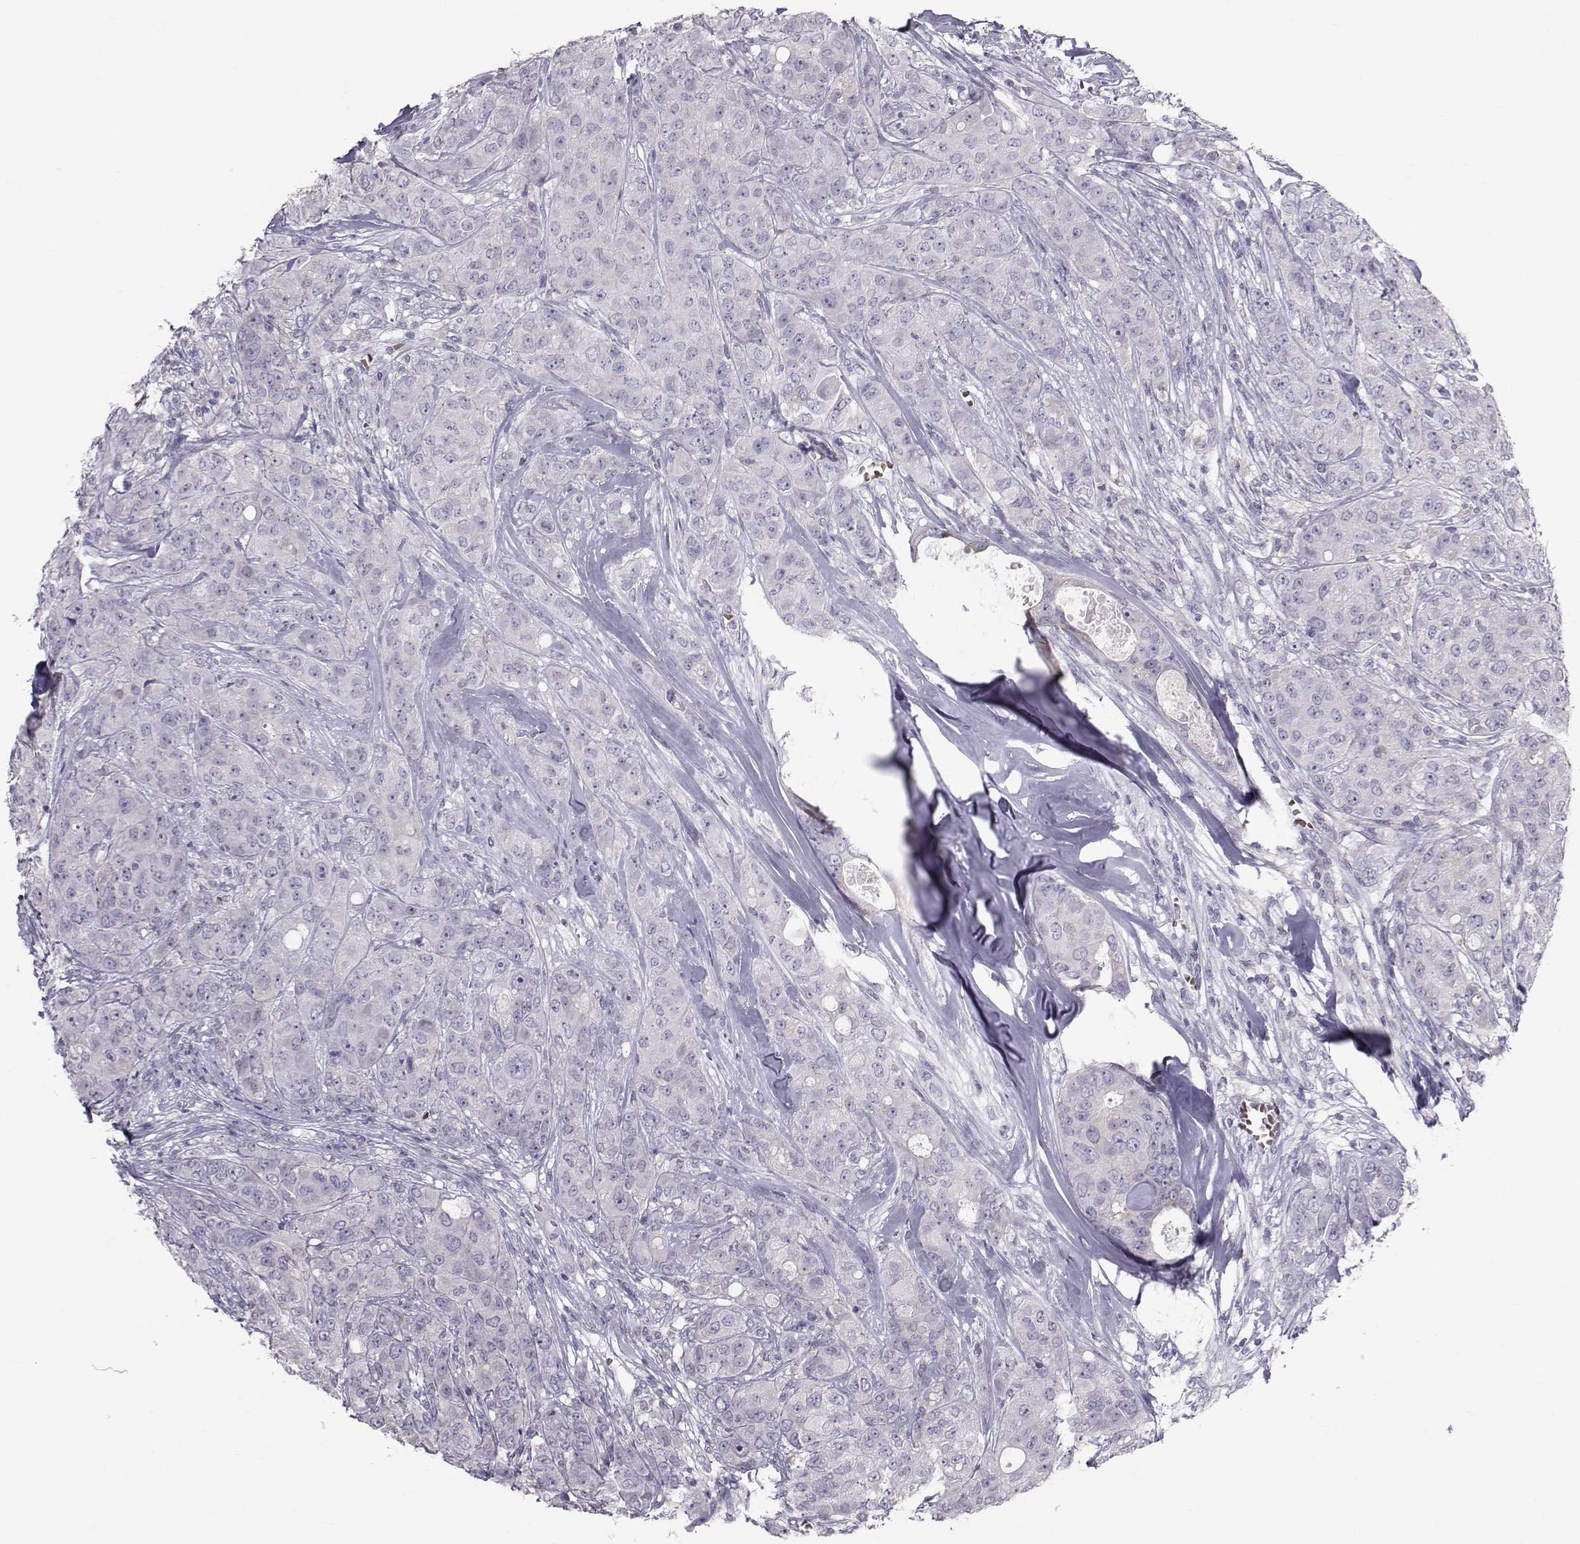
{"staining": {"intensity": "negative", "quantity": "none", "location": "none"}, "tissue": "breast cancer", "cell_type": "Tumor cells", "image_type": "cancer", "snomed": [{"axis": "morphology", "description": "Duct carcinoma"}, {"axis": "topography", "description": "Breast"}], "caption": "Breast cancer stained for a protein using immunohistochemistry reveals no expression tumor cells.", "gene": "GARIN3", "patient": {"sex": "female", "age": 43}}